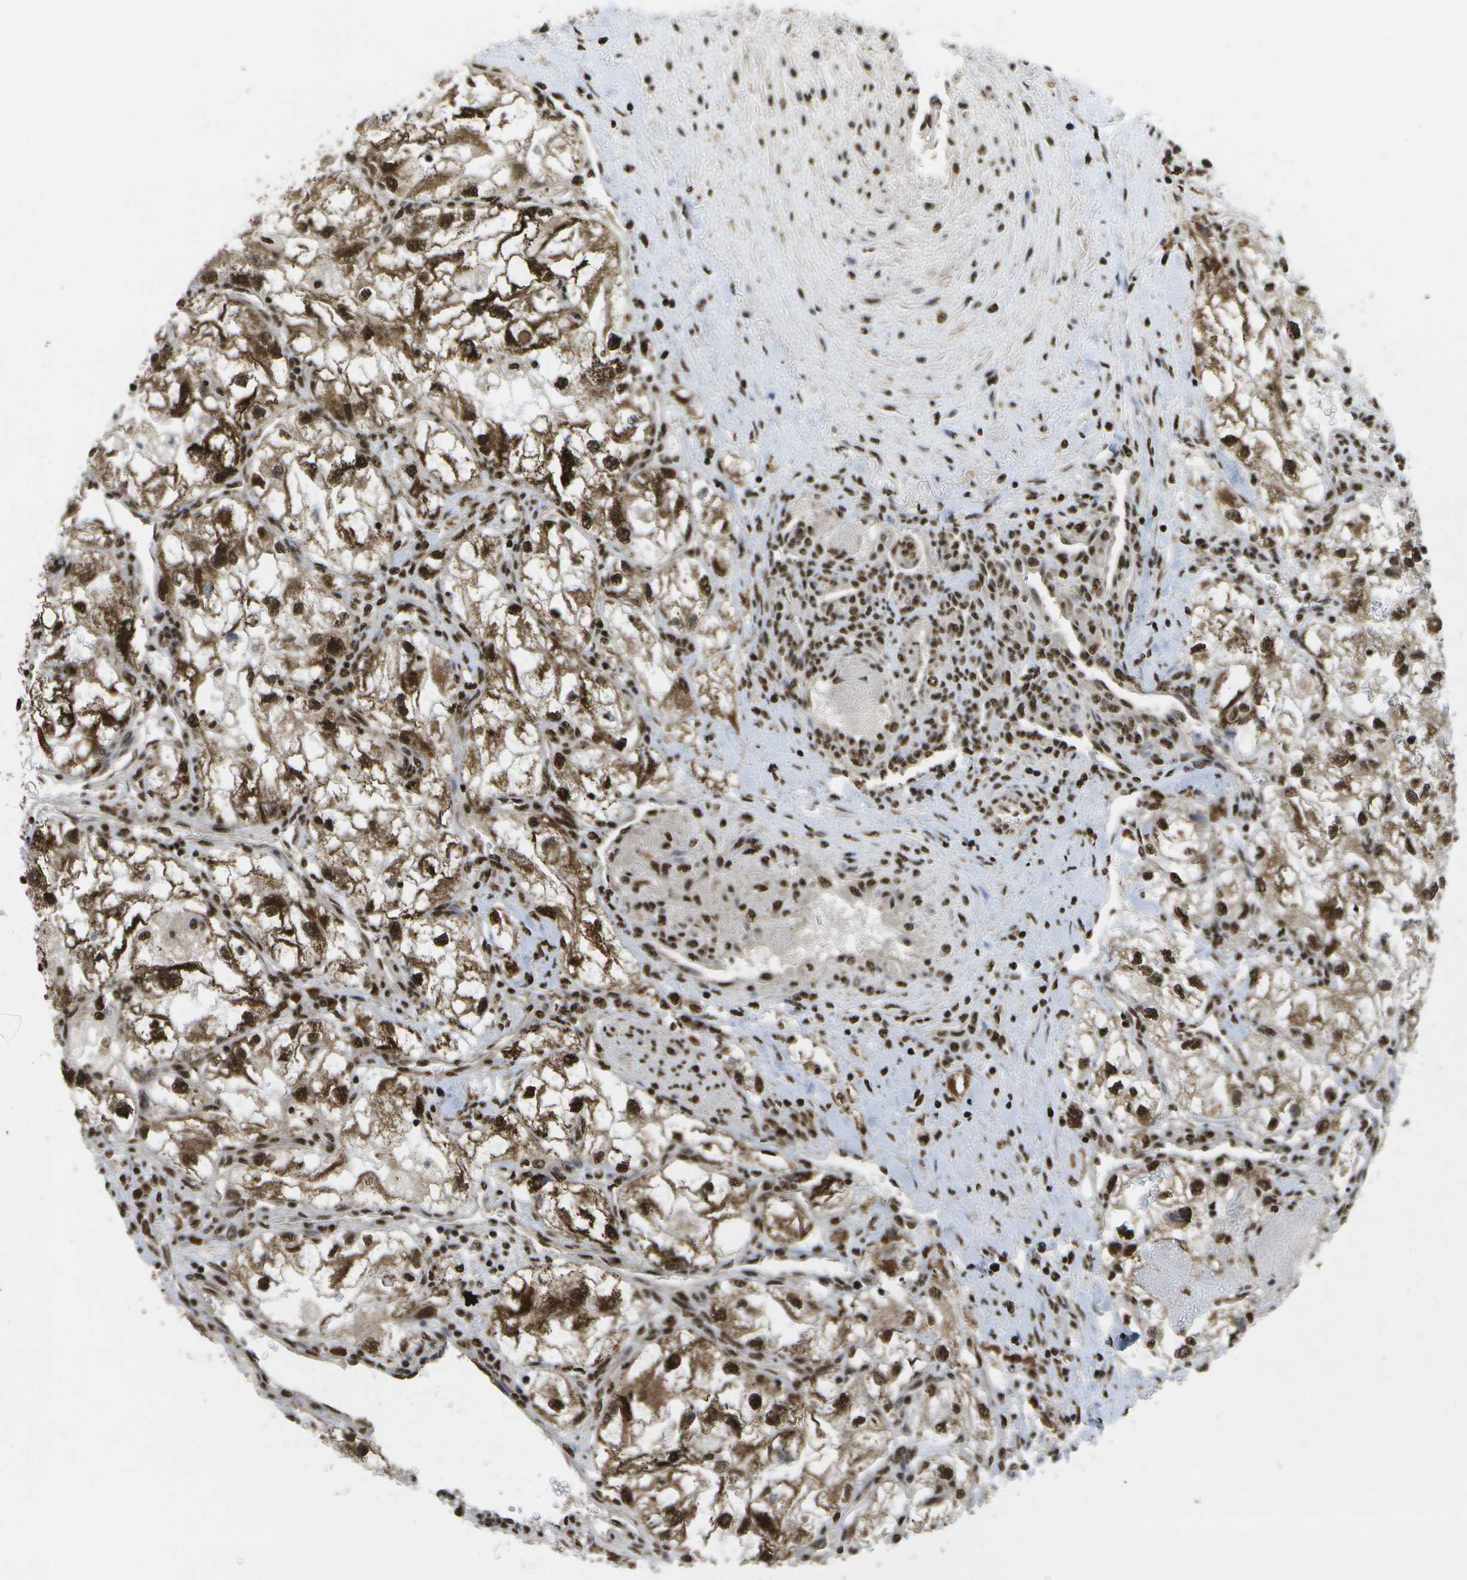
{"staining": {"intensity": "strong", "quantity": ">75%", "location": "cytoplasmic/membranous,nuclear"}, "tissue": "renal cancer", "cell_type": "Tumor cells", "image_type": "cancer", "snomed": [{"axis": "morphology", "description": "Adenocarcinoma, NOS"}, {"axis": "topography", "description": "Kidney"}], "caption": "High-power microscopy captured an immunohistochemistry histopathology image of renal cancer, revealing strong cytoplasmic/membranous and nuclear staining in approximately >75% of tumor cells.", "gene": "SPEN", "patient": {"sex": "female", "age": 70}}